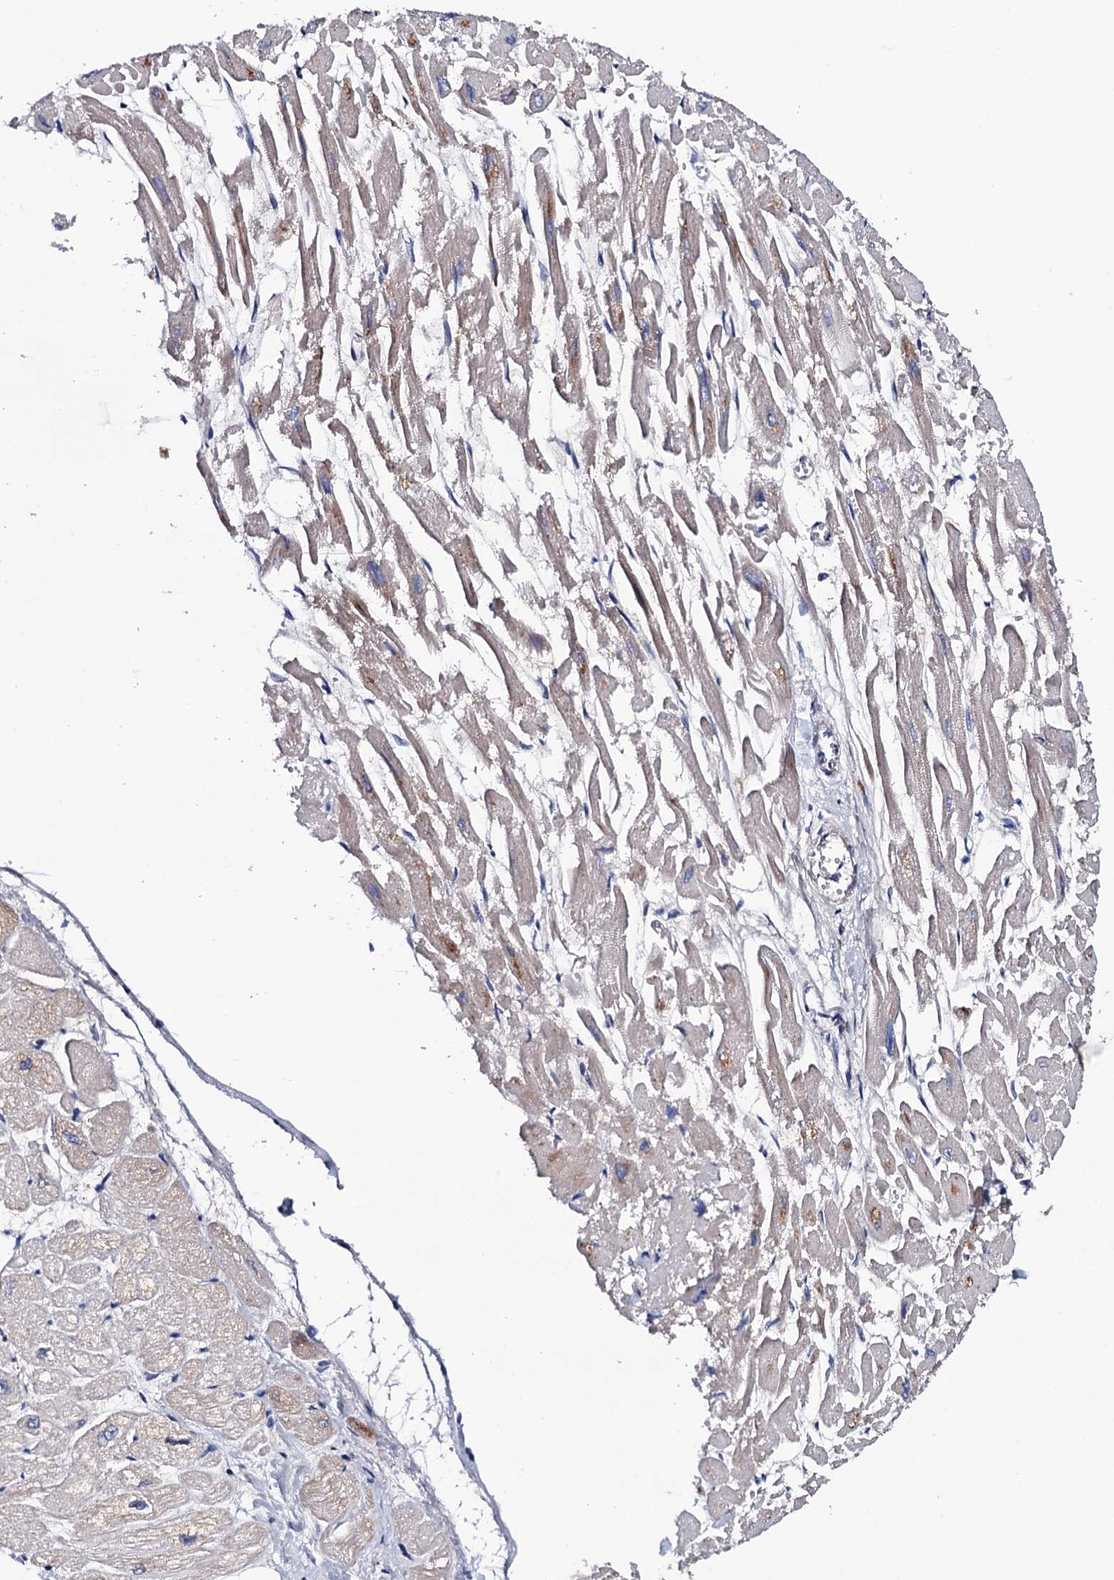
{"staining": {"intensity": "moderate", "quantity": "<25%", "location": "cytoplasmic/membranous"}, "tissue": "heart muscle", "cell_type": "Cardiomyocytes", "image_type": "normal", "snomed": [{"axis": "morphology", "description": "Normal tissue, NOS"}, {"axis": "topography", "description": "Heart"}], "caption": "Immunohistochemistry staining of normal heart muscle, which exhibits low levels of moderate cytoplasmic/membranous positivity in approximately <25% of cardiomyocytes indicating moderate cytoplasmic/membranous protein positivity. The staining was performed using DAB (3,3'-diaminobenzidine) (brown) for protein detection and nuclei were counterstained in hematoxylin (blue).", "gene": "PTCD3", "patient": {"sex": "male", "age": 54}}